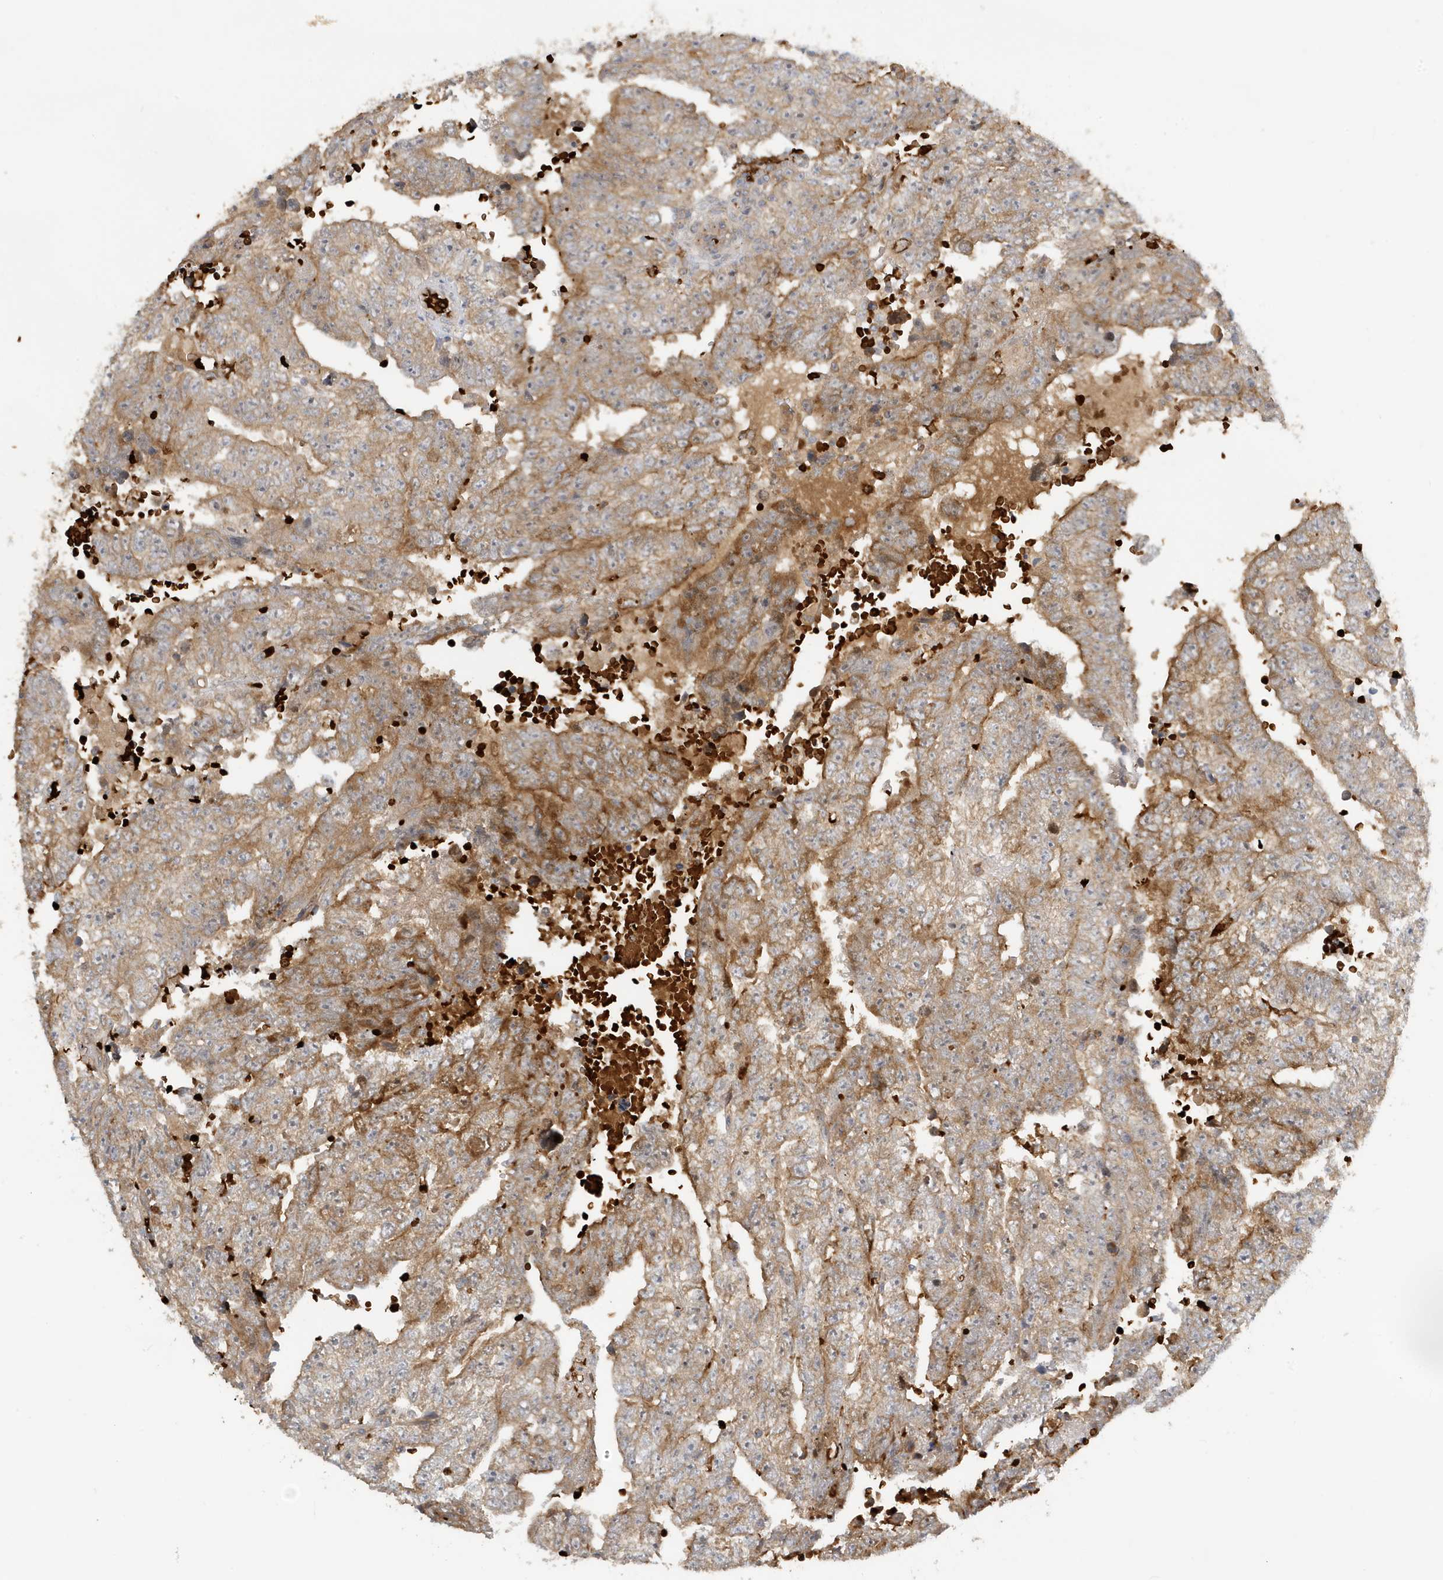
{"staining": {"intensity": "moderate", "quantity": "25%-75%", "location": "cytoplasmic/membranous"}, "tissue": "testis cancer", "cell_type": "Tumor cells", "image_type": "cancer", "snomed": [{"axis": "morphology", "description": "Carcinoma, Embryonal, NOS"}, {"axis": "topography", "description": "Testis"}], "caption": "Testis cancer (embryonal carcinoma) stained with DAB immunohistochemistry shows medium levels of moderate cytoplasmic/membranous expression in approximately 25%-75% of tumor cells. (brown staining indicates protein expression, while blue staining denotes nuclei).", "gene": "FYCO1", "patient": {"sex": "male", "age": 25}}